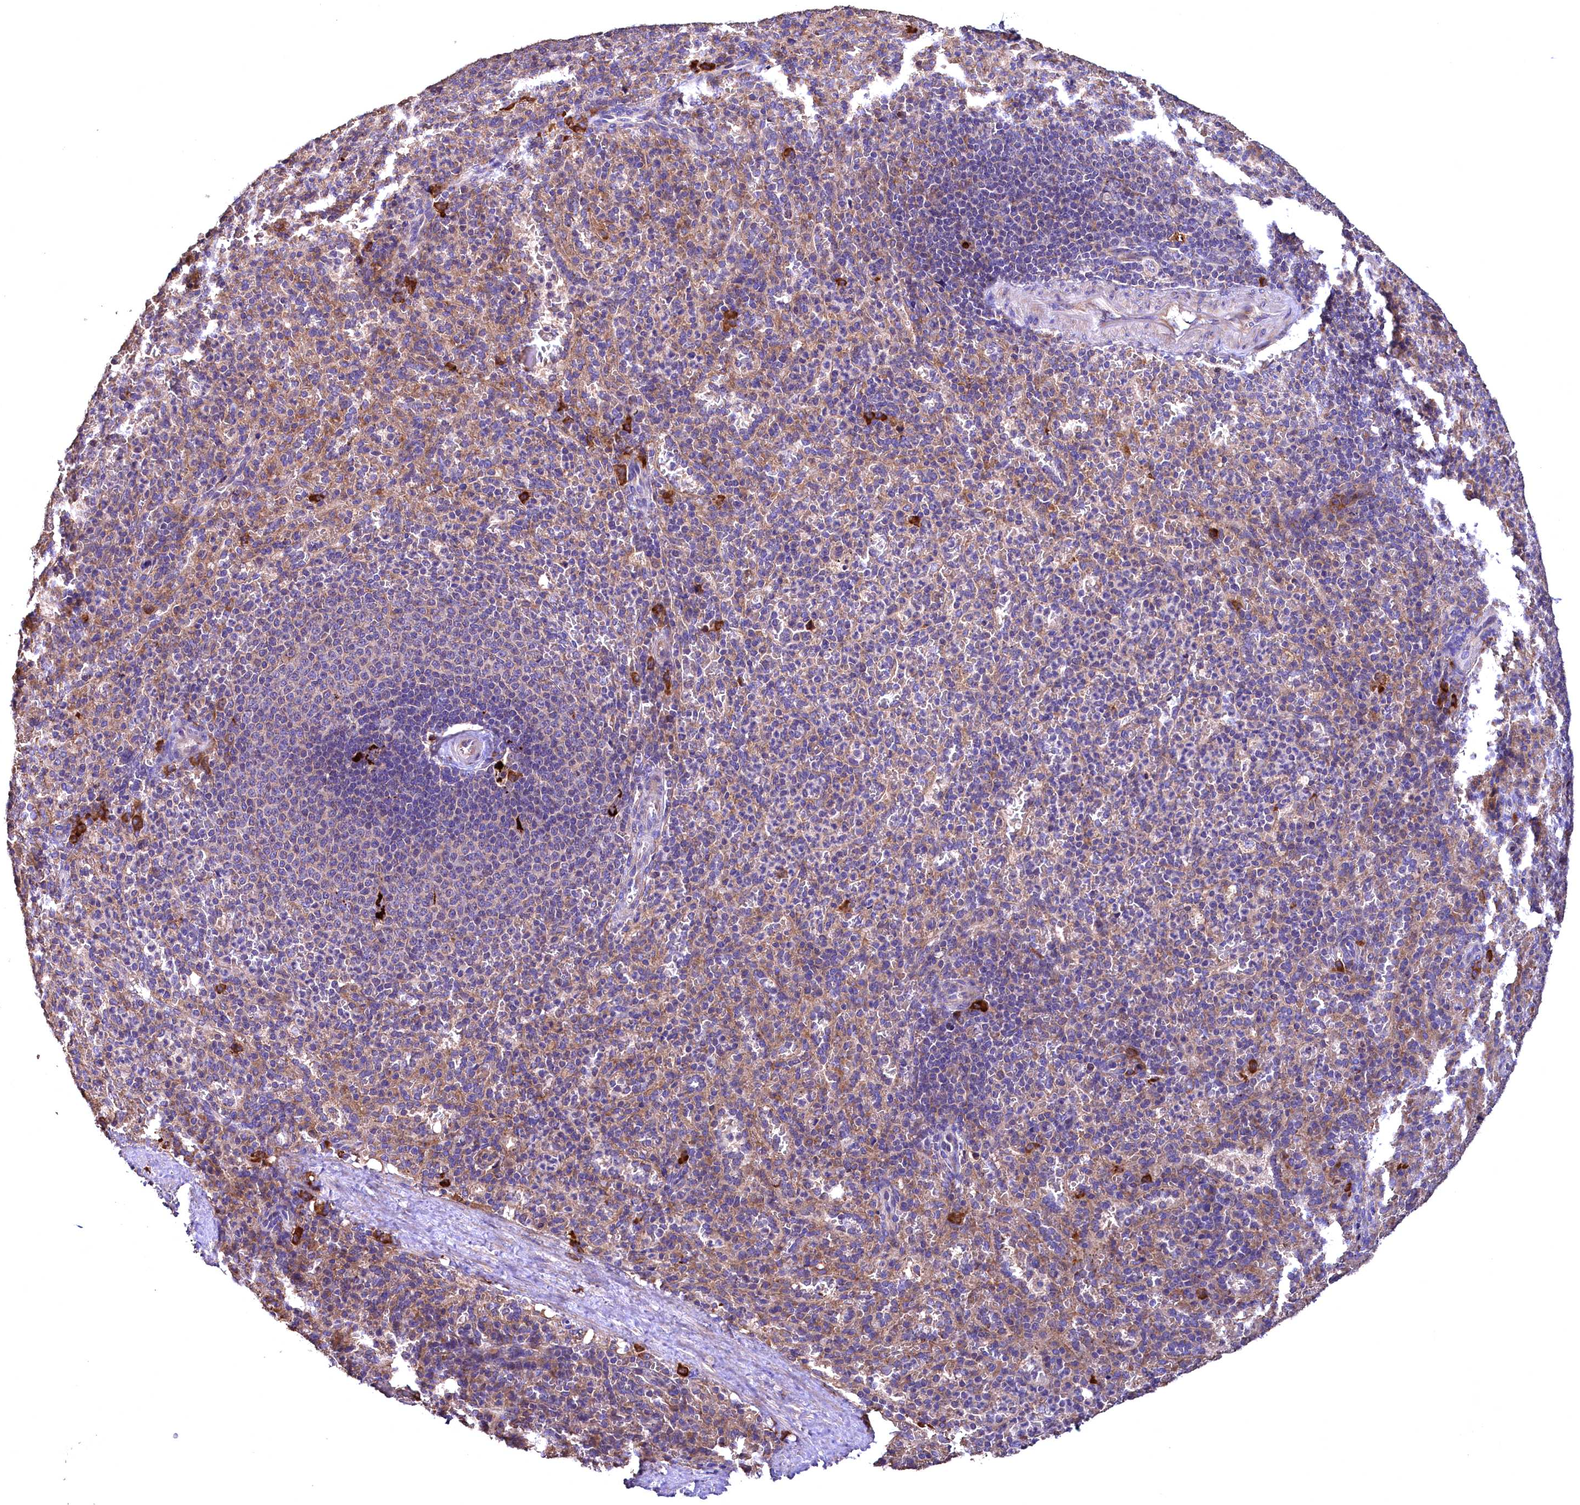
{"staining": {"intensity": "moderate", "quantity": "<25%", "location": "cytoplasmic/membranous"}, "tissue": "spleen", "cell_type": "Cells in red pulp", "image_type": "normal", "snomed": [{"axis": "morphology", "description": "Normal tissue, NOS"}, {"axis": "topography", "description": "Spleen"}], "caption": "The image reveals staining of unremarkable spleen, revealing moderate cytoplasmic/membranous protein positivity (brown color) within cells in red pulp.", "gene": "ENKD1", "patient": {"sex": "female", "age": 21}}